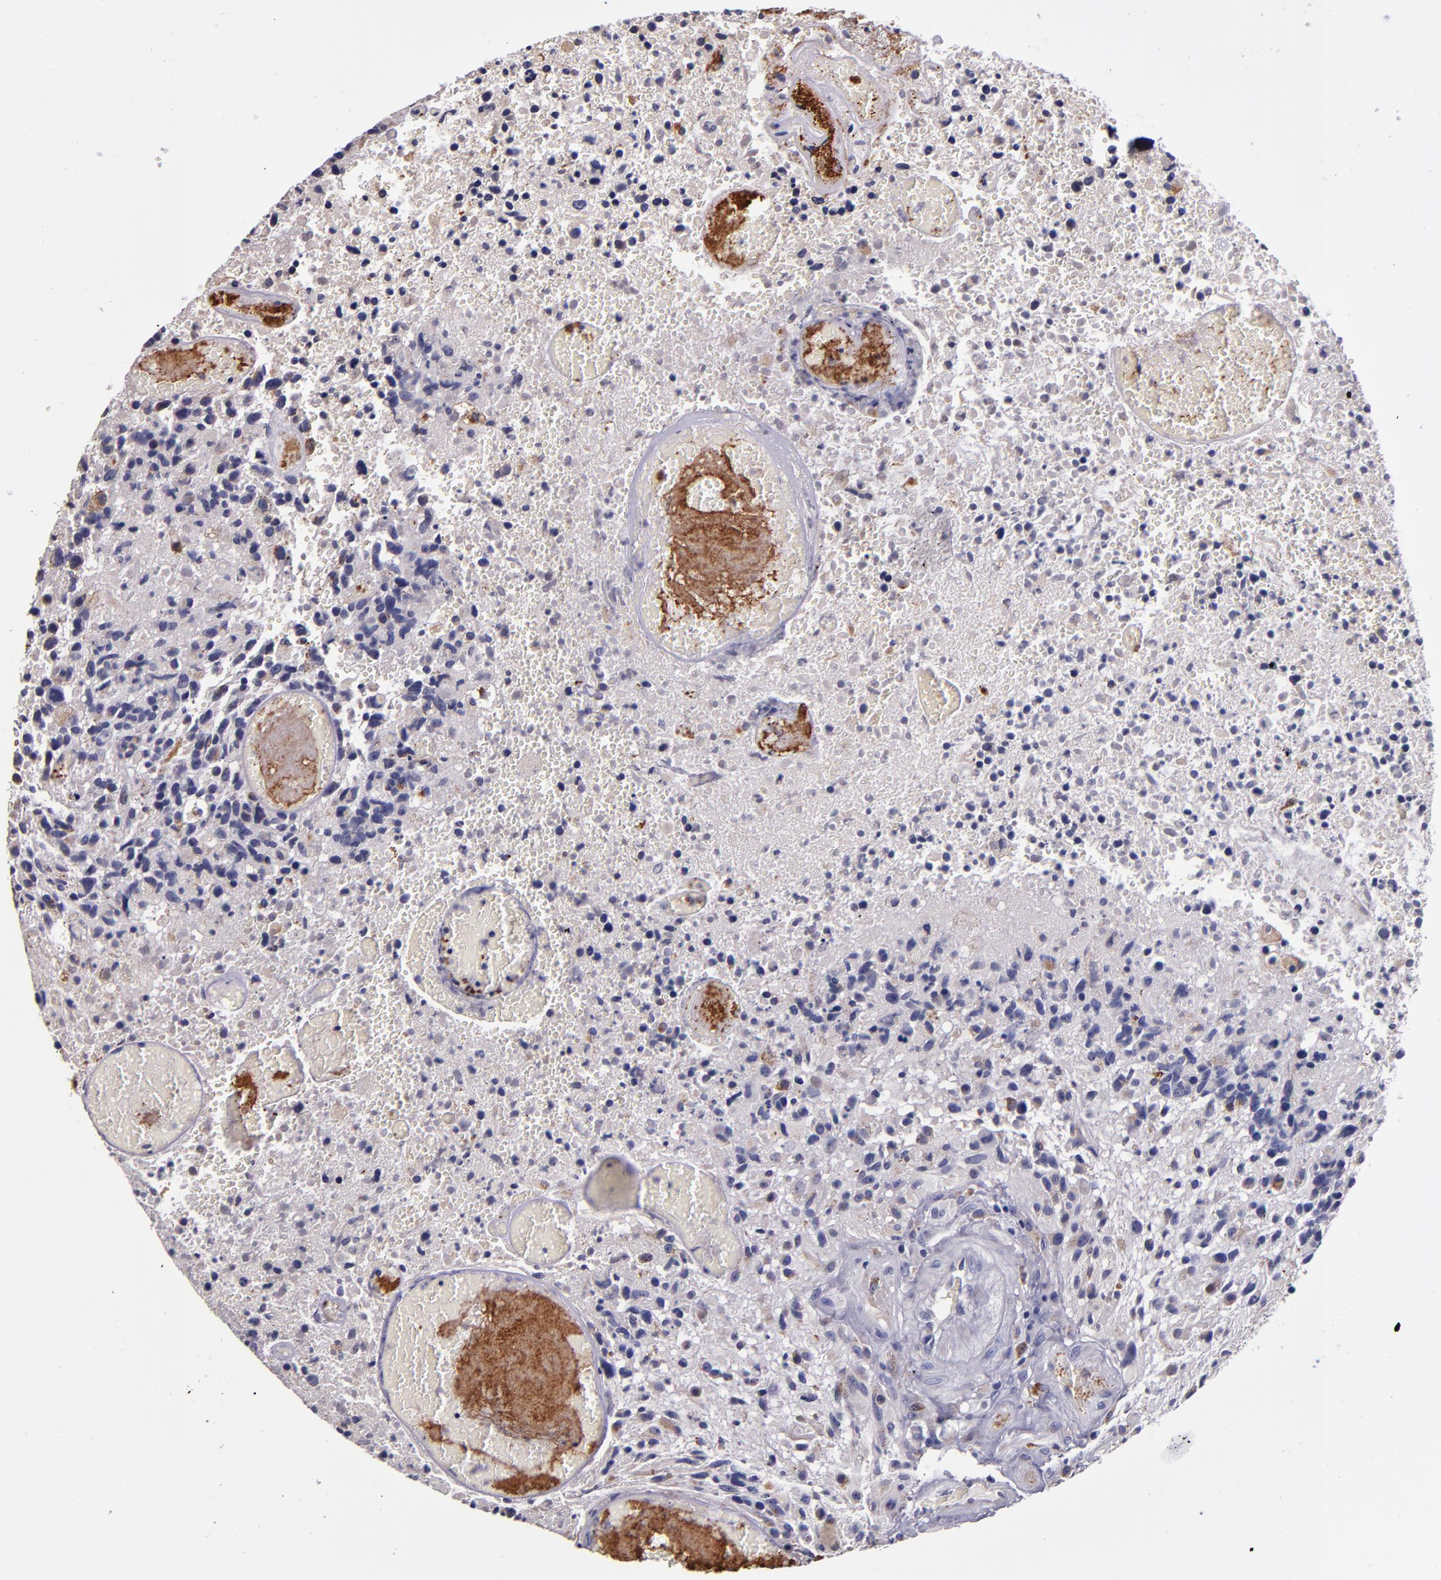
{"staining": {"intensity": "negative", "quantity": "none", "location": "none"}, "tissue": "glioma", "cell_type": "Tumor cells", "image_type": "cancer", "snomed": [{"axis": "morphology", "description": "Glioma, malignant, High grade"}, {"axis": "topography", "description": "Brain"}], "caption": "DAB (3,3'-diaminobenzidine) immunohistochemical staining of human high-grade glioma (malignant) displays no significant expression in tumor cells.", "gene": "SELP", "patient": {"sex": "male", "age": 72}}